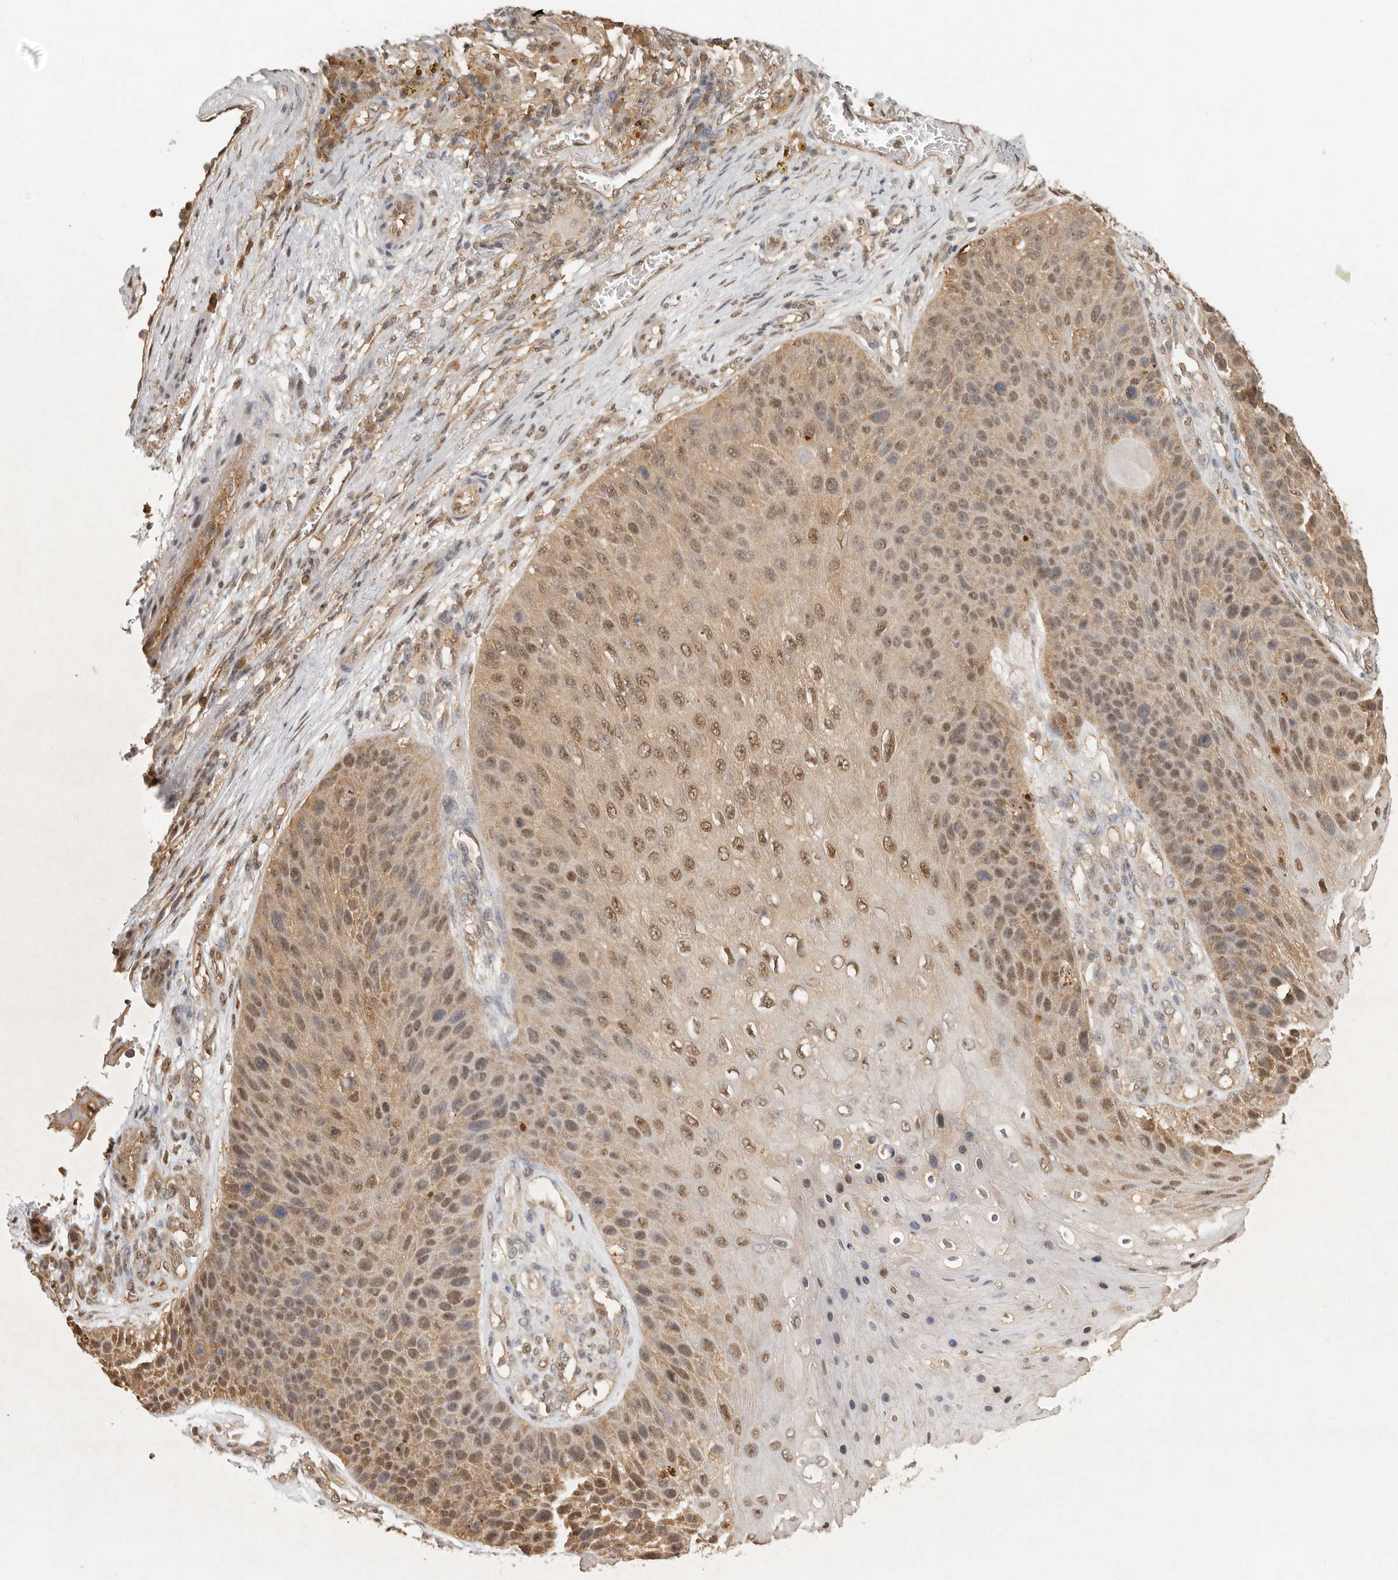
{"staining": {"intensity": "moderate", "quantity": ">75%", "location": "nuclear"}, "tissue": "skin cancer", "cell_type": "Tumor cells", "image_type": "cancer", "snomed": [{"axis": "morphology", "description": "Squamous cell carcinoma, NOS"}, {"axis": "topography", "description": "Skin"}], "caption": "Immunohistochemical staining of skin cancer (squamous cell carcinoma) demonstrates moderate nuclear protein staining in approximately >75% of tumor cells.", "gene": "PSMA5", "patient": {"sex": "female", "age": 88}}